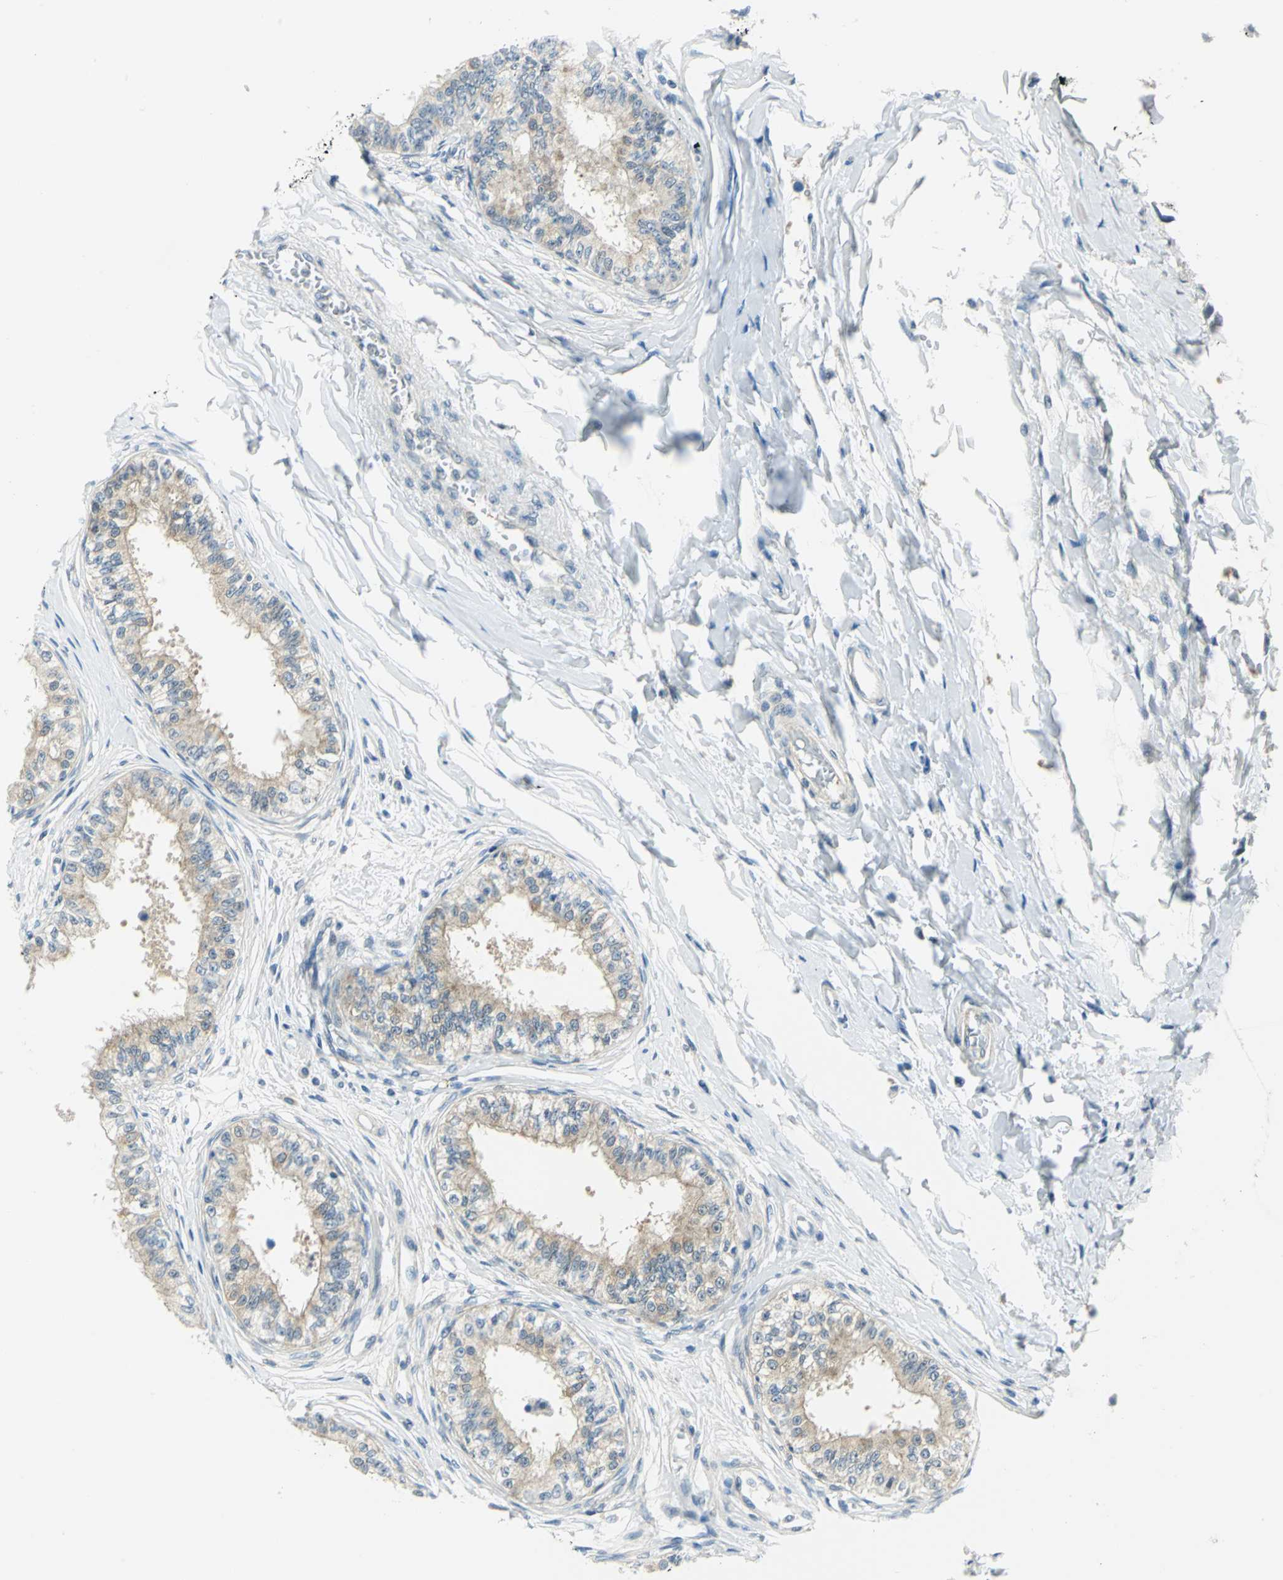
{"staining": {"intensity": "weak", "quantity": ">75%", "location": "cytoplasmic/membranous"}, "tissue": "epididymis", "cell_type": "Glandular cells", "image_type": "normal", "snomed": [{"axis": "morphology", "description": "Normal tissue, NOS"}, {"axis": "morphology", "description": "Adenocarcinoma, metastatic, NOS"}, {"axis": "topography", "description": "Testis"}, {"axis": "topography", "description": "Epididymis"}], "caption": "This histopathology image exhibits normal epididymis stained with immunohistochemistry (IHC) to label a protein in brown. The cytoplasmic/membranous of glandular cells show weak positivity for the protein. Nuclei are counter-stained blue.", "gene": "ALDOA", "patient": {"sex": "male", "age": 26}}